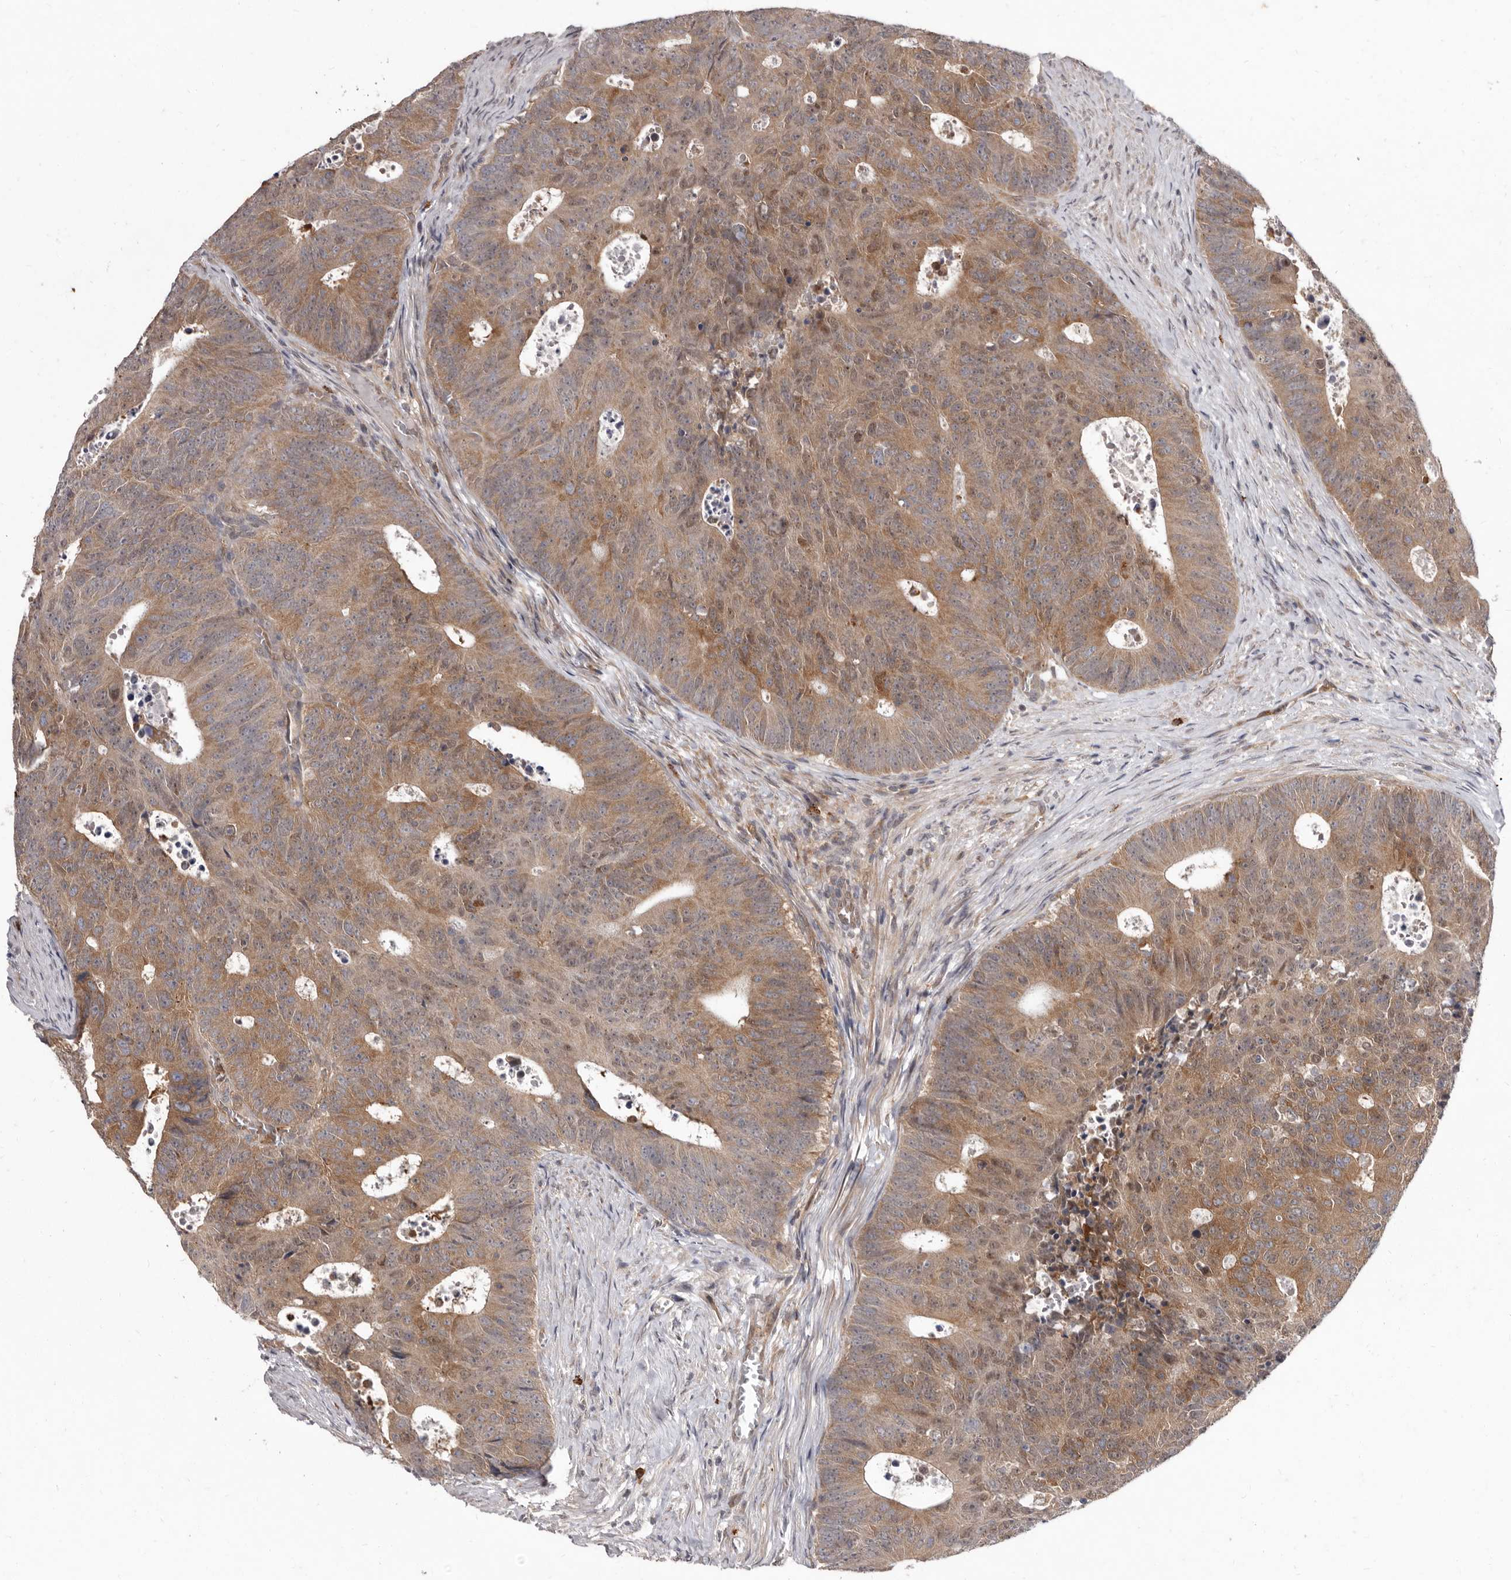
{"staining": {"intensity": "moderate", "quantity": ">75%", "location": "cytoplasmic/membranous,nuclear"}, "tissue": "colorectal cancer", "cell_type": "Tumor cells", "image_type": "cancer", "snomed": [{"axis": "morphology", "description": "Adenocarcinoma, NOS"}, {"axis": "topography", "description": "Colon"}], "caption": "An image of human adenocarcinoma (colorectal) stained for a protein demonstrates moderate cytoplasmic/membranous and nuclear brown staining in tumor cells.", "gene": "ACLY", "patient": {"sex": "male", "age": 87}}